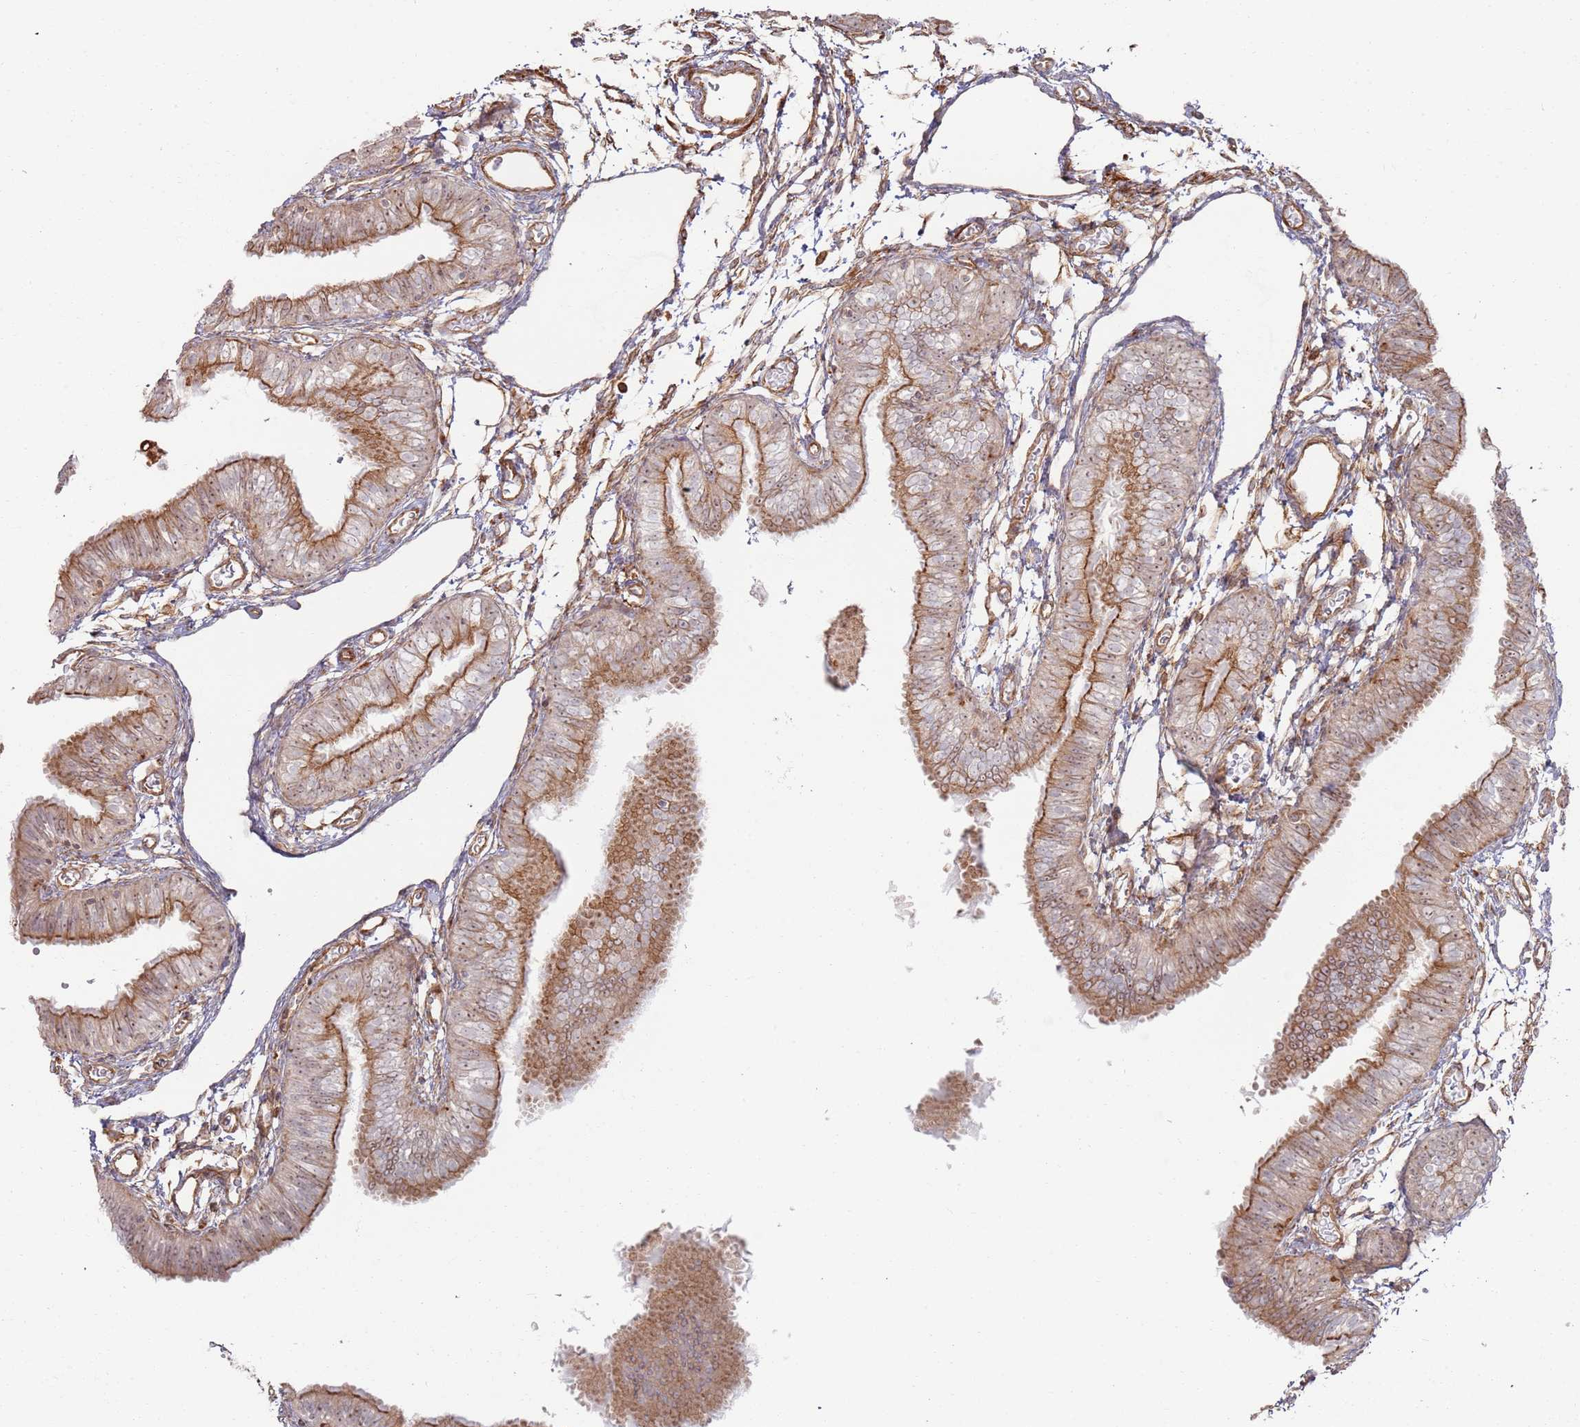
{"staining": {"intensity": "moderate", "quantity": "25%-75%", "location": "cytoplasmic/membranous,nuclear"}, "tissue": "fallopian tube", "cell_type": "Glandular cells", "image_type": "normal", "snomed": [{"axis": "morphology", "description": "Normal tissue, NOS"}, {"axis": "topography", "description": "Fallopian tube"}], "caption": "A medium amount of moderate cytoplasmic/membranous,nuclear positivity is present in approximately 25%-75% of glandular cells in unremarkable fallopian tube. (Stains: DAB (3,3'-diaminobenzidine) in brown, nuclei in blue, Microscopy: brightfield microscopy at high magnification).", "gene": "PHF21A", "patient": {"sex": "female", "age": 35}}